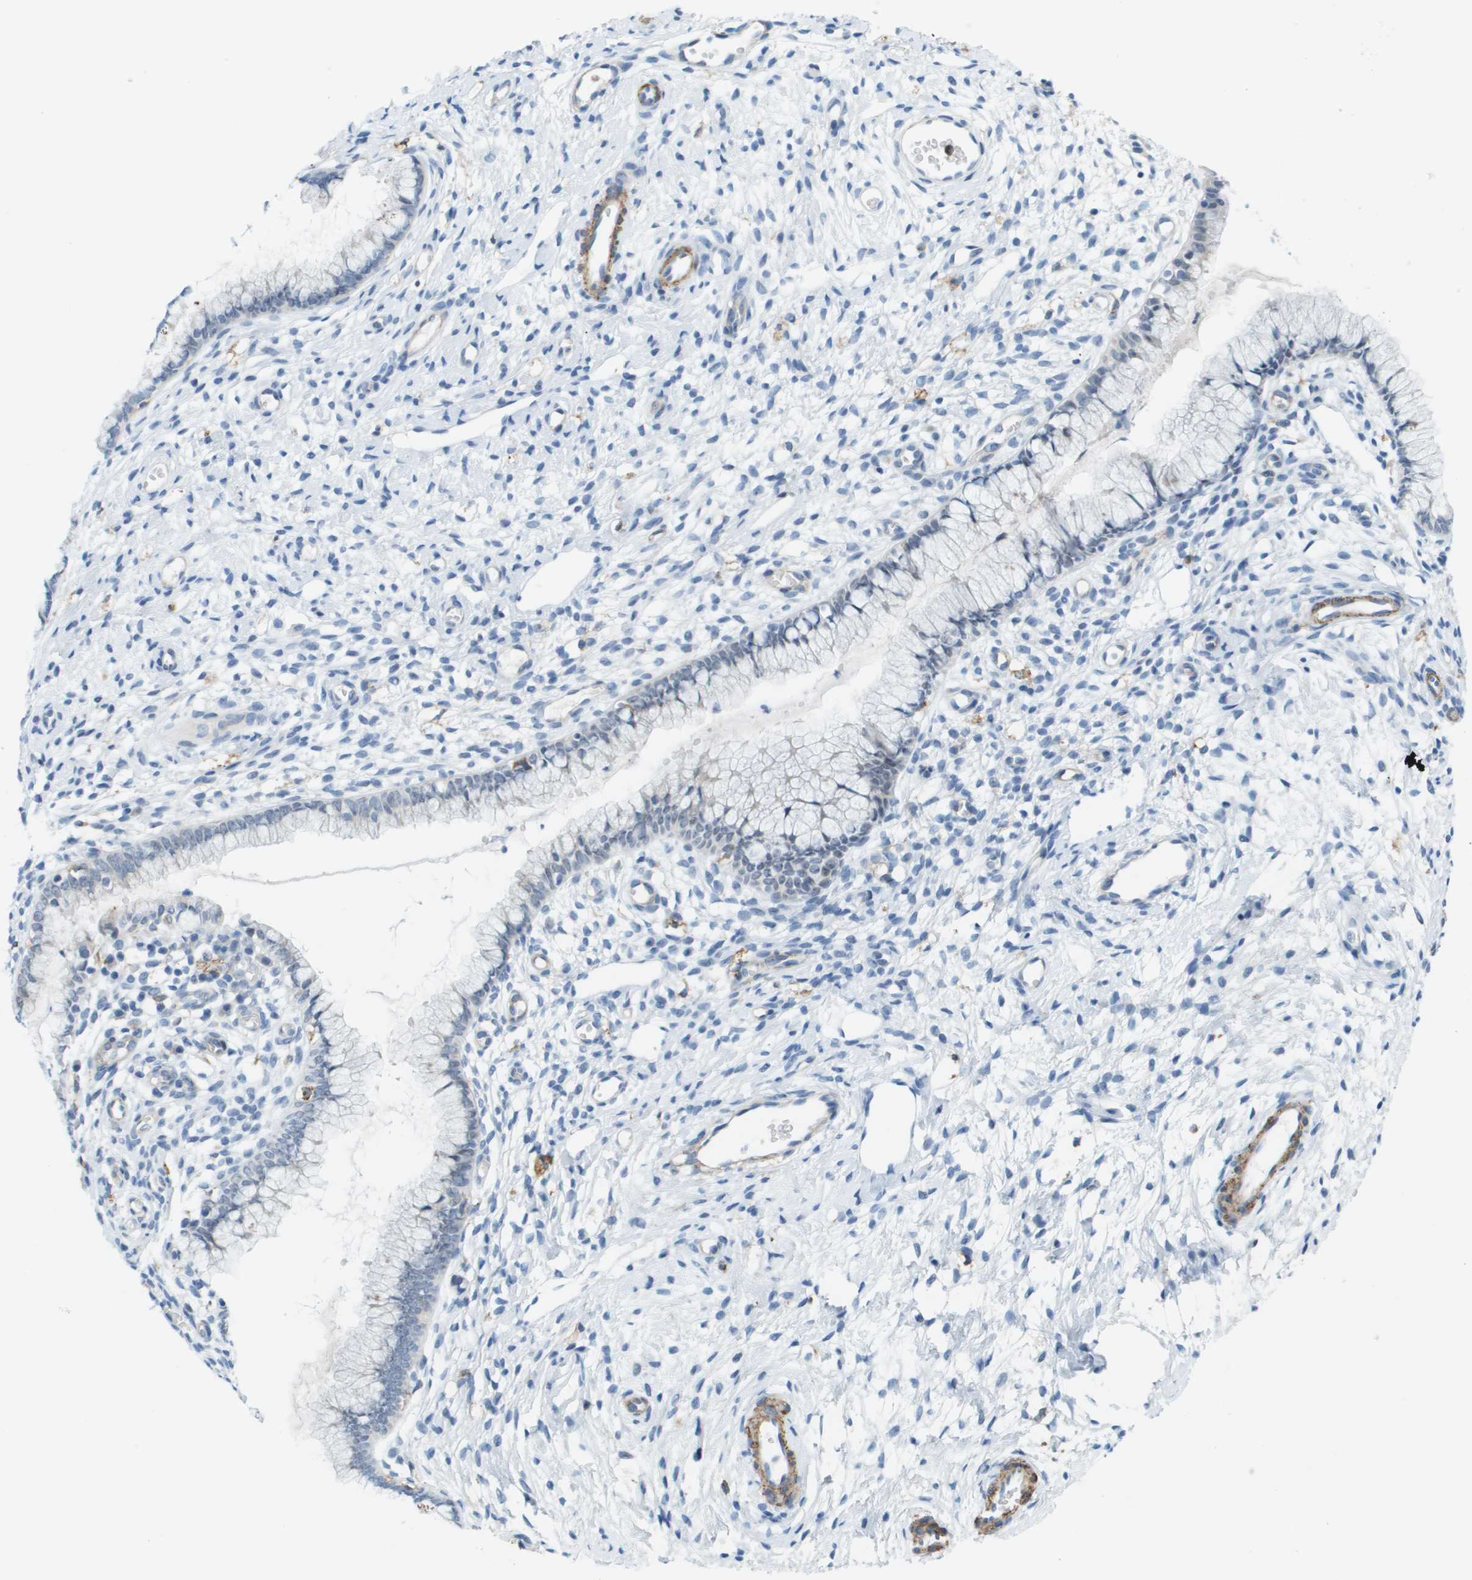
{"staining": {"intensity": "negative", "quantity": "none", "location": "none"}, "tissue": "cervix", "cell_type": "Glandular cells", "image_type": "normal", "snomed": [{"axis": "morphology", "description": "Normal tissue, NOS"}, {"axis": "topography", "description": "Cervix"}], "caption": "A high-resolution image shows IHC staining of benign cervix, which shows no significant expression in glandular cells. The staining is performed using DAB brown chromogen with nuclei counter-stained in using hematoxylin.", "gene": "ZBTB43", "patient": {"sex": "female", "age": 65}}